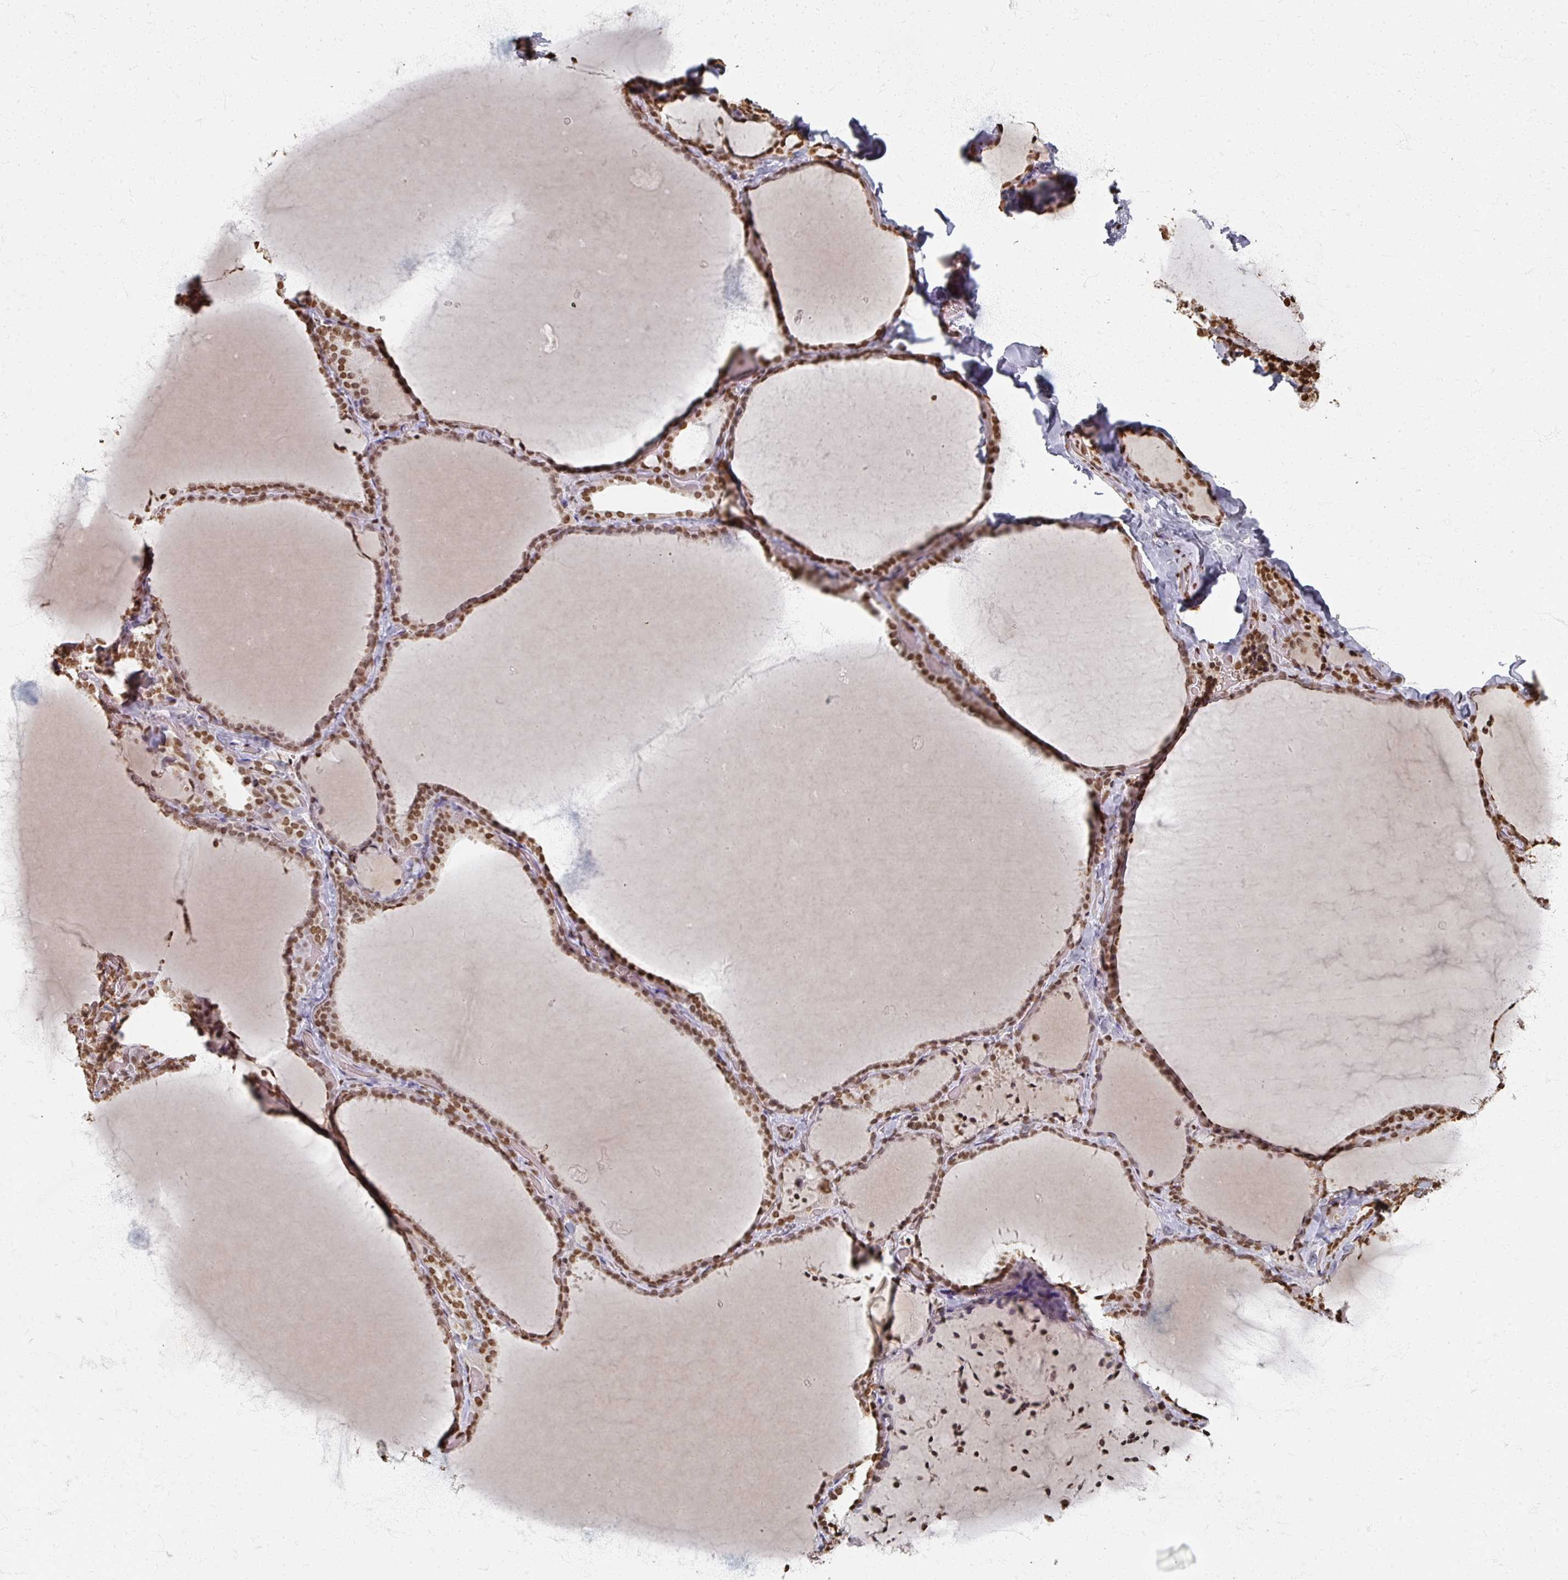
{"staining": {"intensity": "moderate", "quantity": ">75%", "location": "nuclear"}, "tissue": "thyroid gland", "cell_type": "Glandular cells", "image_type": "normal", "snomed": [{"axis": "morphology", "description": "Normal tissue, NOS"}, {"axis": "topography", "description": "Thyroid gland"}], "caption": "Moderate nuclear staining for a protein is appreciated in approximately >75% of glandular cells of normal thyroid gland using immunohistochemistry (IHC).", "gene": "DCUN1D5", "patient": {"sex": "female", "age": 22}}